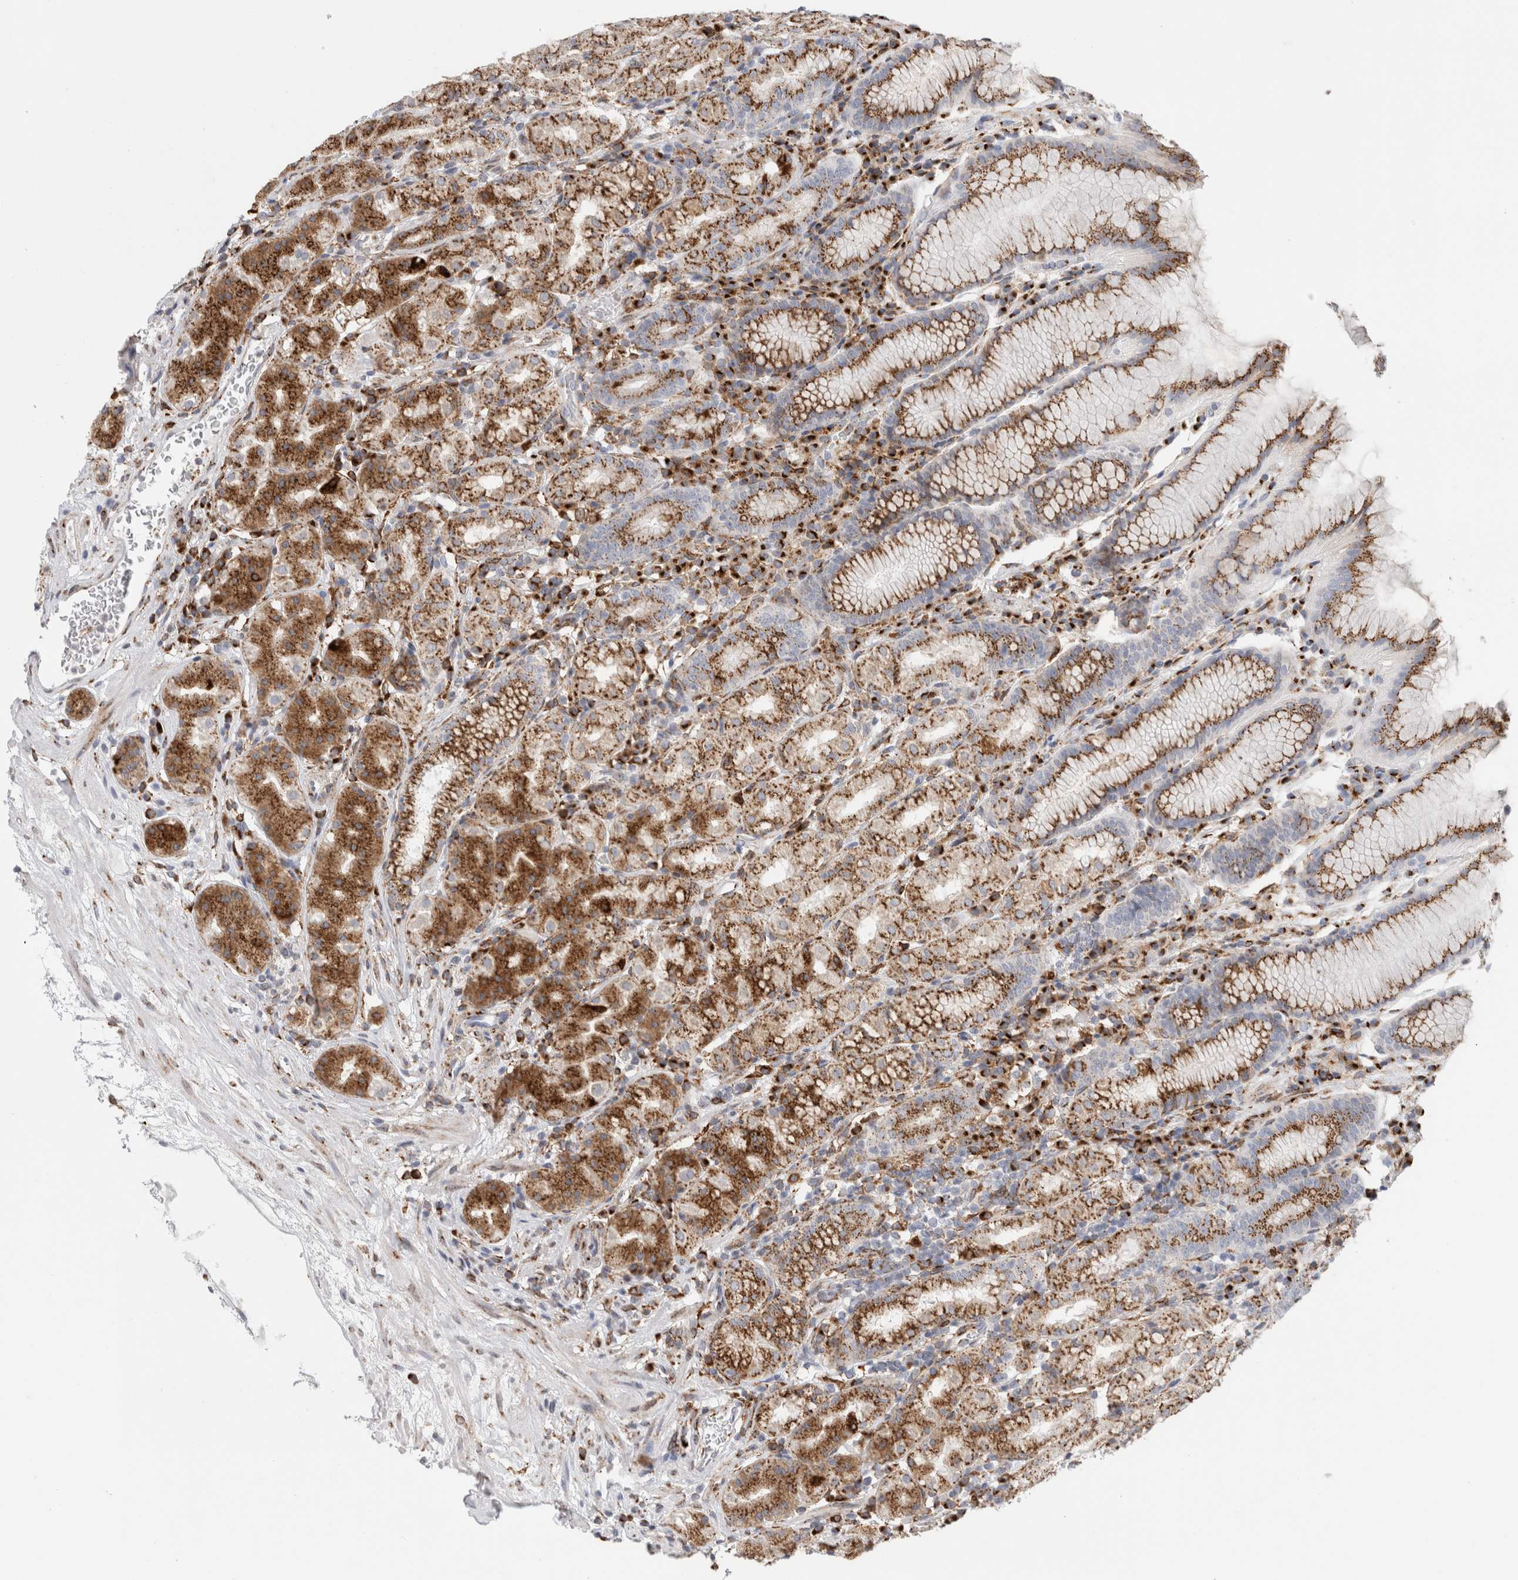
{"staining": {"intensity": "moderate", "quantity": ">75%", "location": "cytoplasmic/membranous"}, "tissue": "stomach", "cell_type": "Glandular cells", "image_type": "normal", "snomed": [{"axis": "morphology", "description": "Normal tissue, NOS"}, {"axis": "topography", "description": "Stomach, lower"}], "caption": "DAB (3,3'-diaminobenzidine) immunohistochemical staining of unremarkable stomach exhibits moderate cytoplasmic/membranous protein expression in about >75% of glandular cells.", "gene": "MCFD2", "patient": {"sex": "female", "age": 56}}